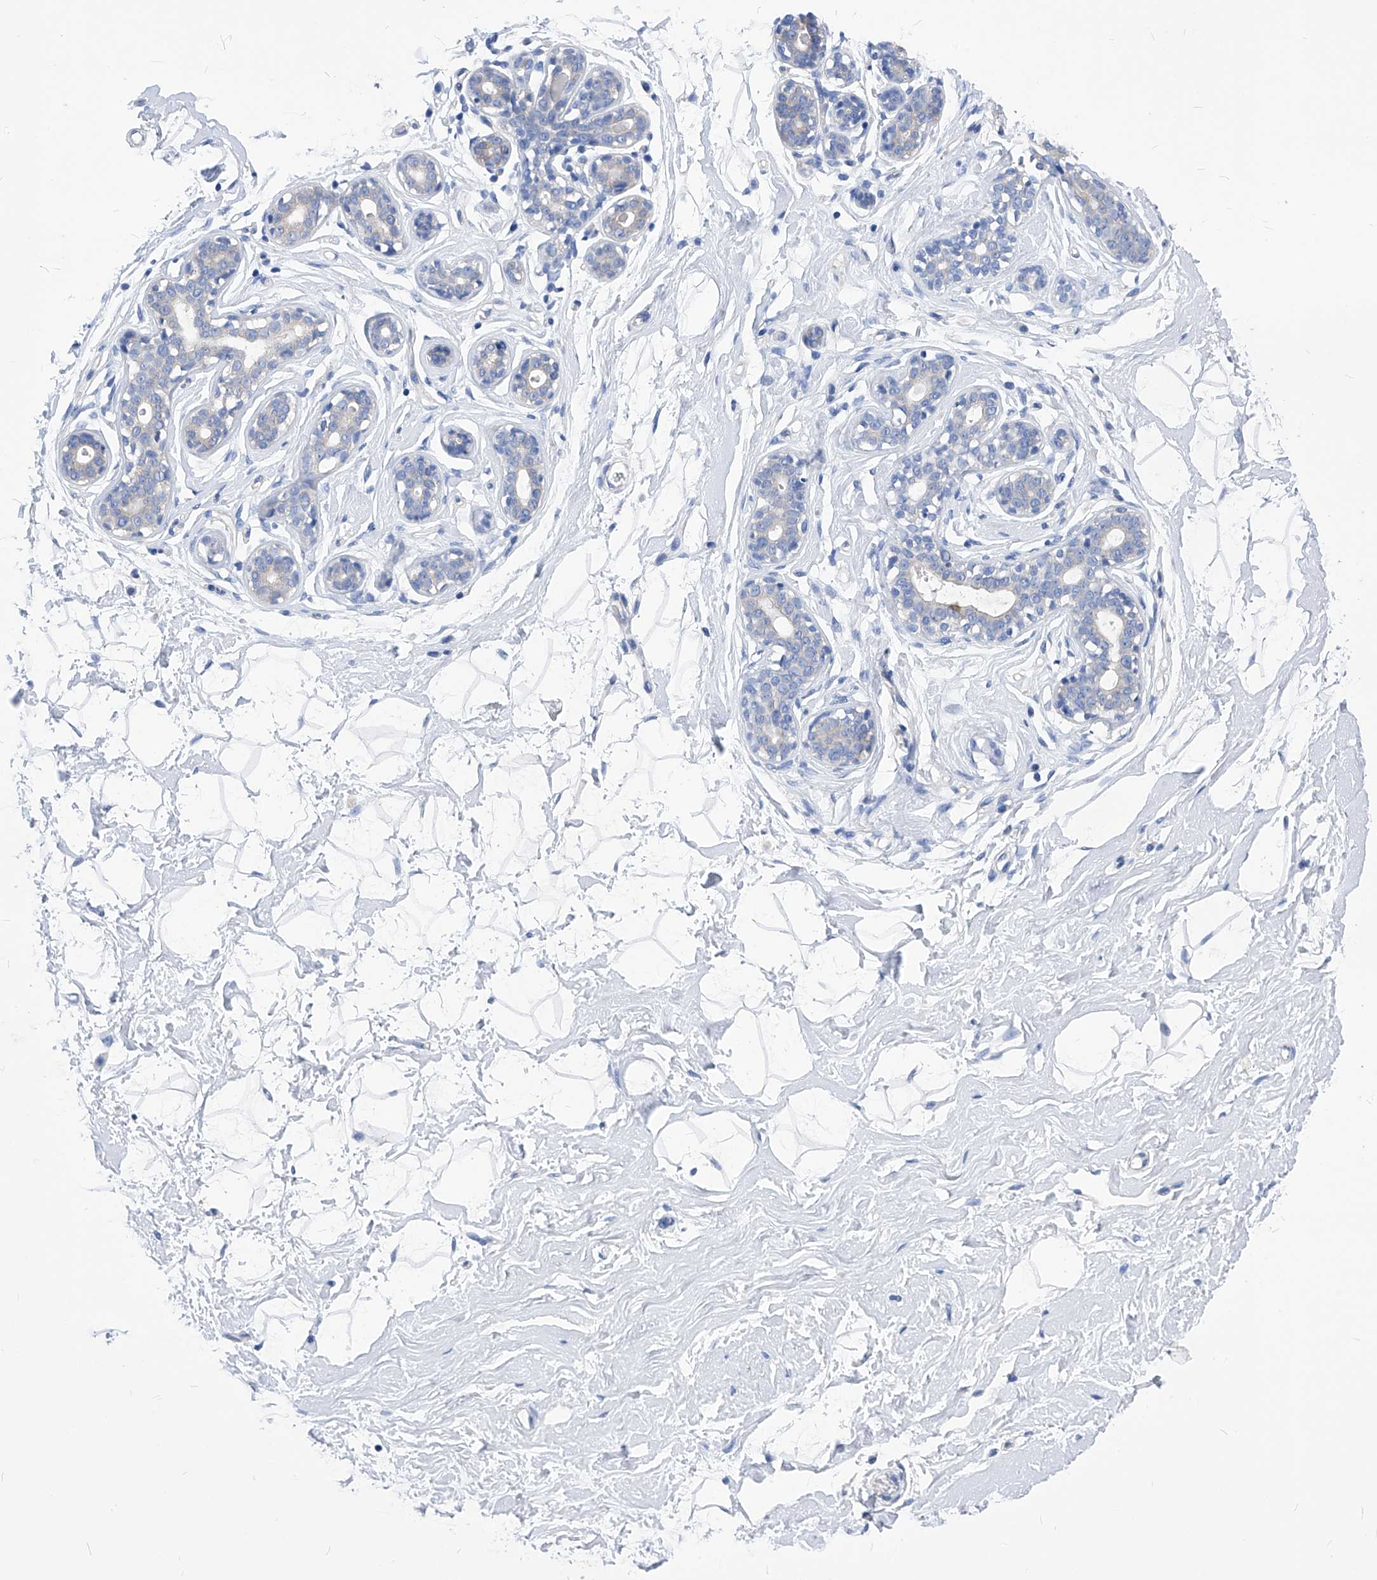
{"staining": {"intensity": "negative", "quantity": "none", "location": "none"}, "tissue": "breast", "cell_type": "Adipocytes", "image_type": "normal", "snomed": [{"axis": "morphology", "description": "Normal tissue, NOS"}, {"axis": "morphology", "description": "Adenoma, NOS"}, {"axis": "topography", "description": "Breast"}], "caption": "The histopathology image demonstrates no staining of adipocytes in benign breast.", "gene": "XPNPEP1", "patient": {"sex": "female", "age": 23}}